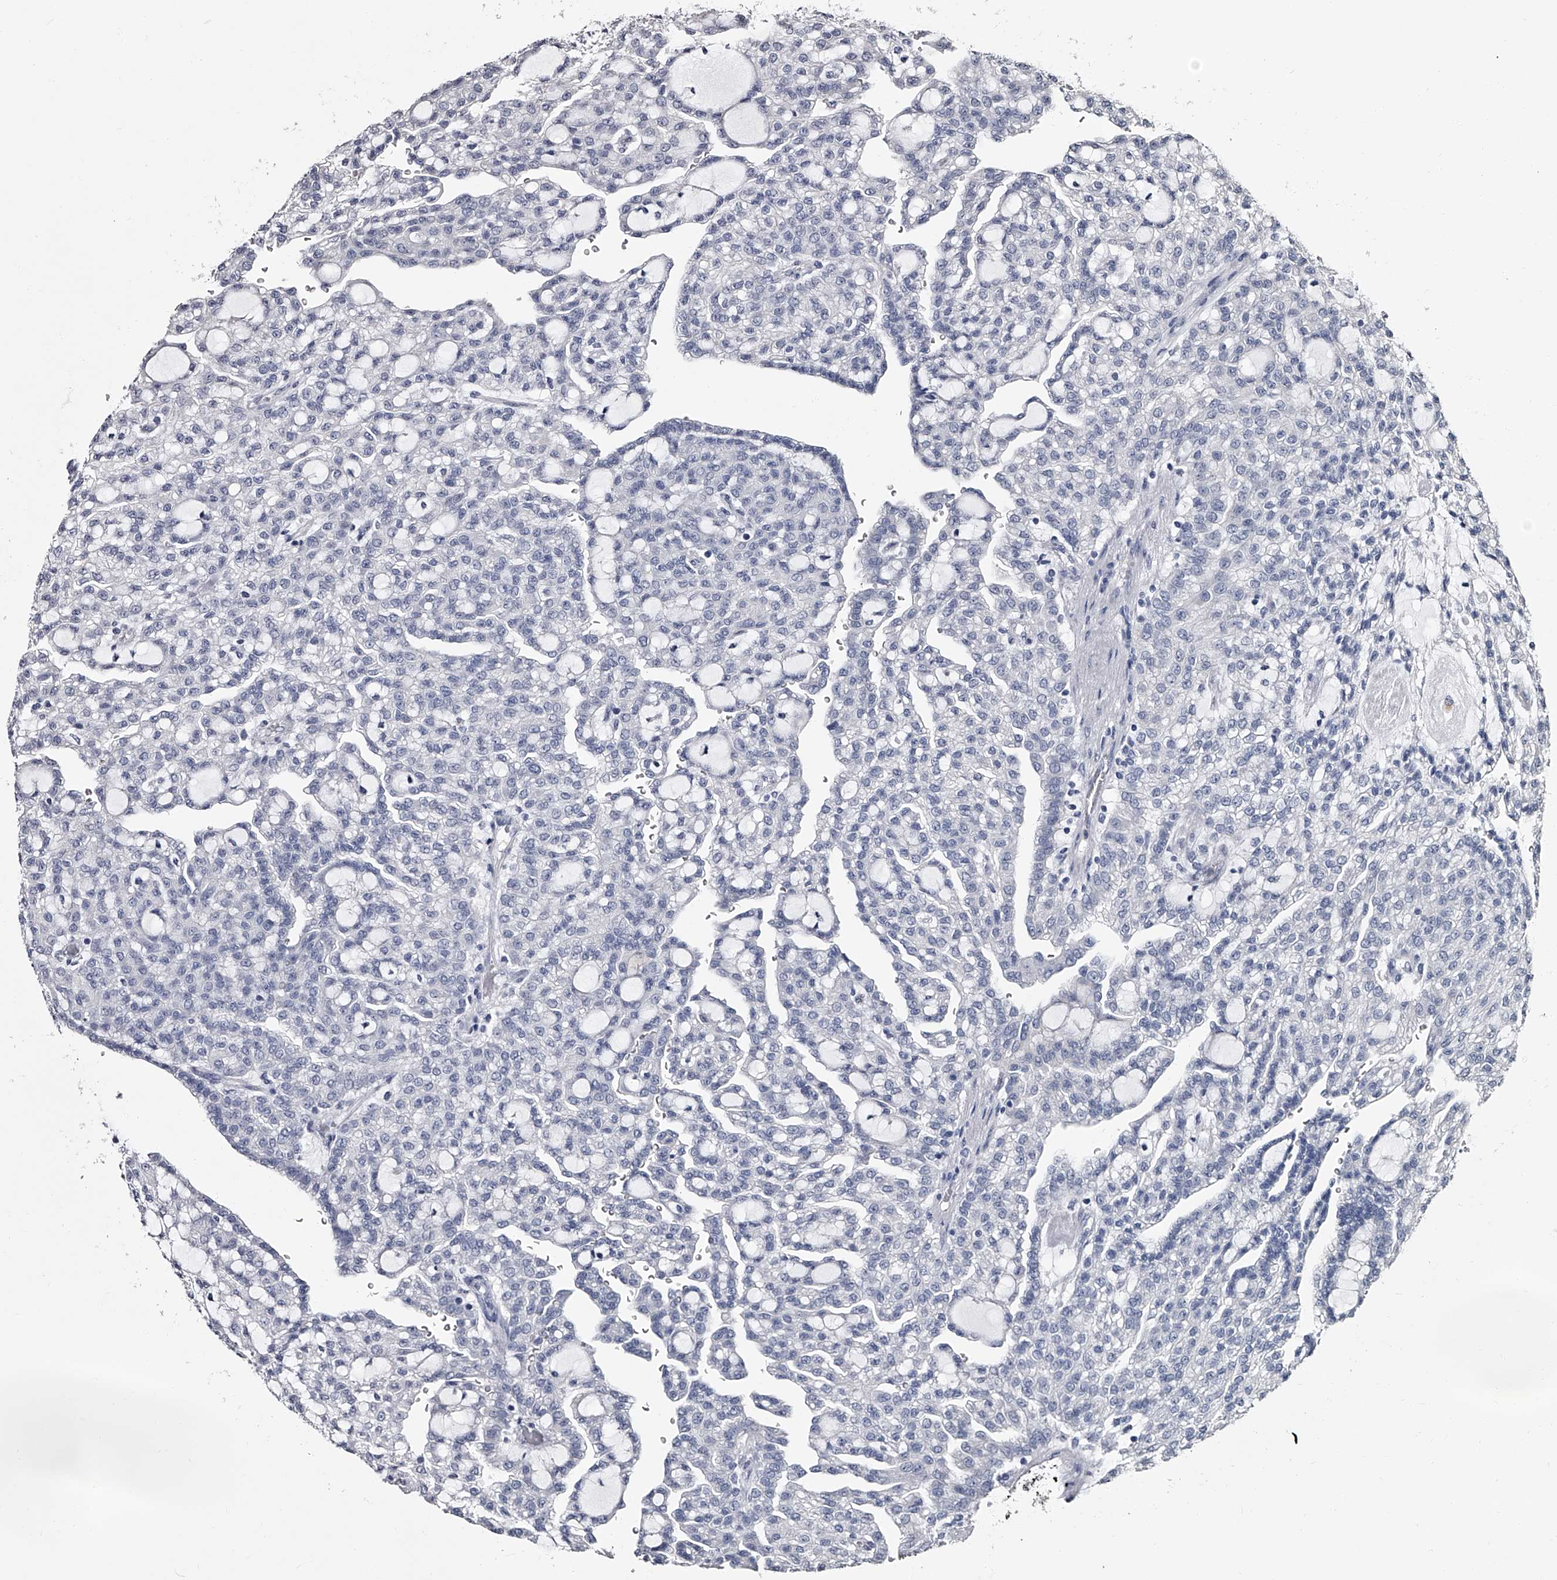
{"staining": {"intensity": "negative", "quantity": "none", "location": "none"}, "tissue": "renal cancer", "cell_type": "Tumor cells", "image_type": "cancer", "snomed": [{"axis": "morphology", "description": "Adenocarcinoma, NOS"}, {"axis": "topography", "description": "Kidney"}], "caption": "Immunohistochemistry (IHC) of renal adenocarcinoma displays no expression in tumor cells. Nuclei are stained in blue.", "gene": "GAPVD1", "patient": {"sex": "male", "age": 63}}